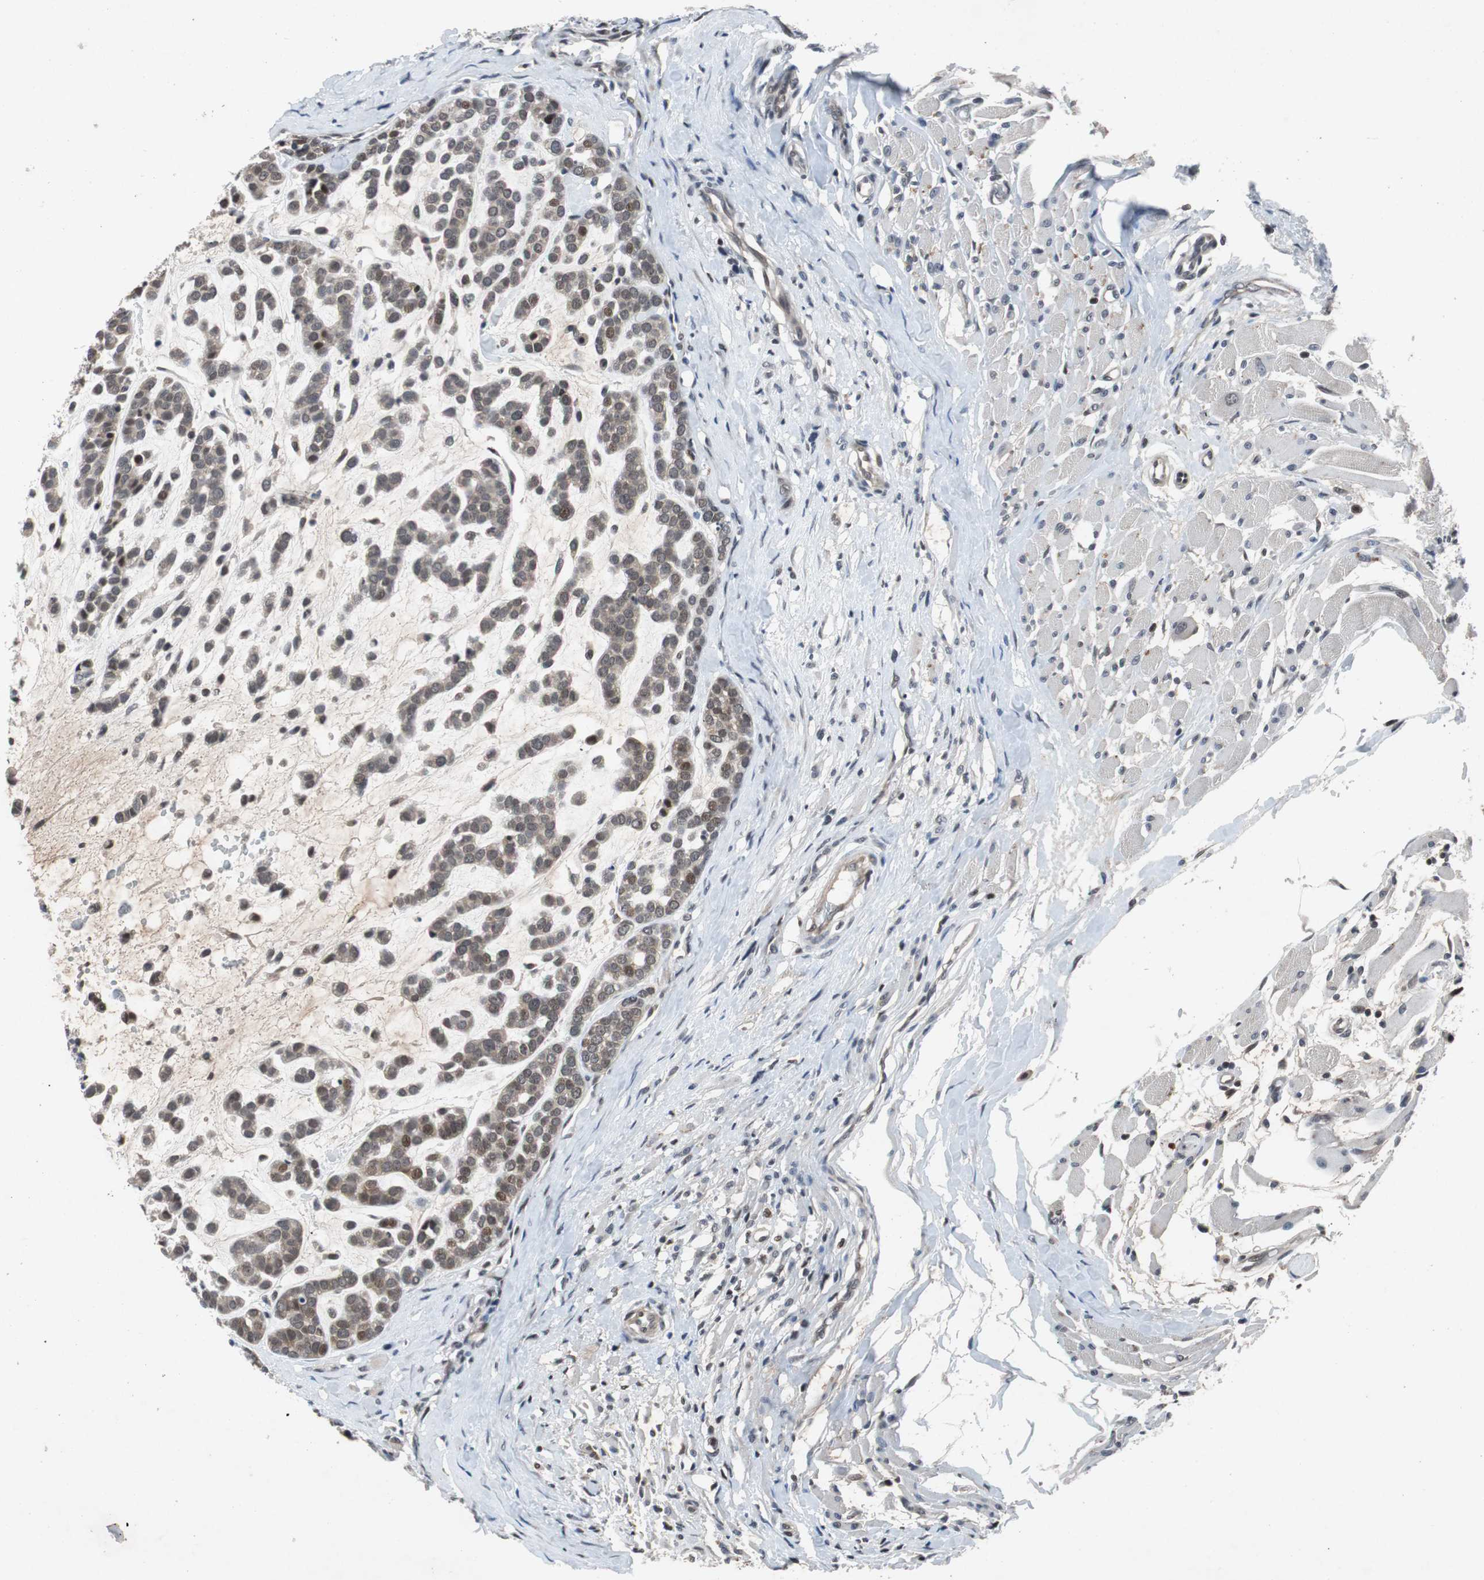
{"staining": {"intensity": "moderate", "quantity": "<25%", "location": "nuclear"}, "tissue": "head and neck cancer", "cell_type": "Tumor cells", "image_type": "cancer", "snomed": [{"axis": "morphology", "description": "Adenocarcinoma, NOS"}, {"axis": "morphology", "description": "Adenoma, NOS"}, {"axis": "topography", "description": "Head-Neck"}], "caption": "Immunohistochemistry (IHC) staining of head and neck cancer, which demonstrates low levels of moderate nuclear expression in about <25% of tumor cells indicating moderate nuclear protein positivity. The staining was performed using DAB (3,3'-diaminobenzidine) (brown) for protein detection and nuclei were counterstained in hematoxylin (blue).", "gene": "TP63", "patient": {"sex": "female", "age": 55}}